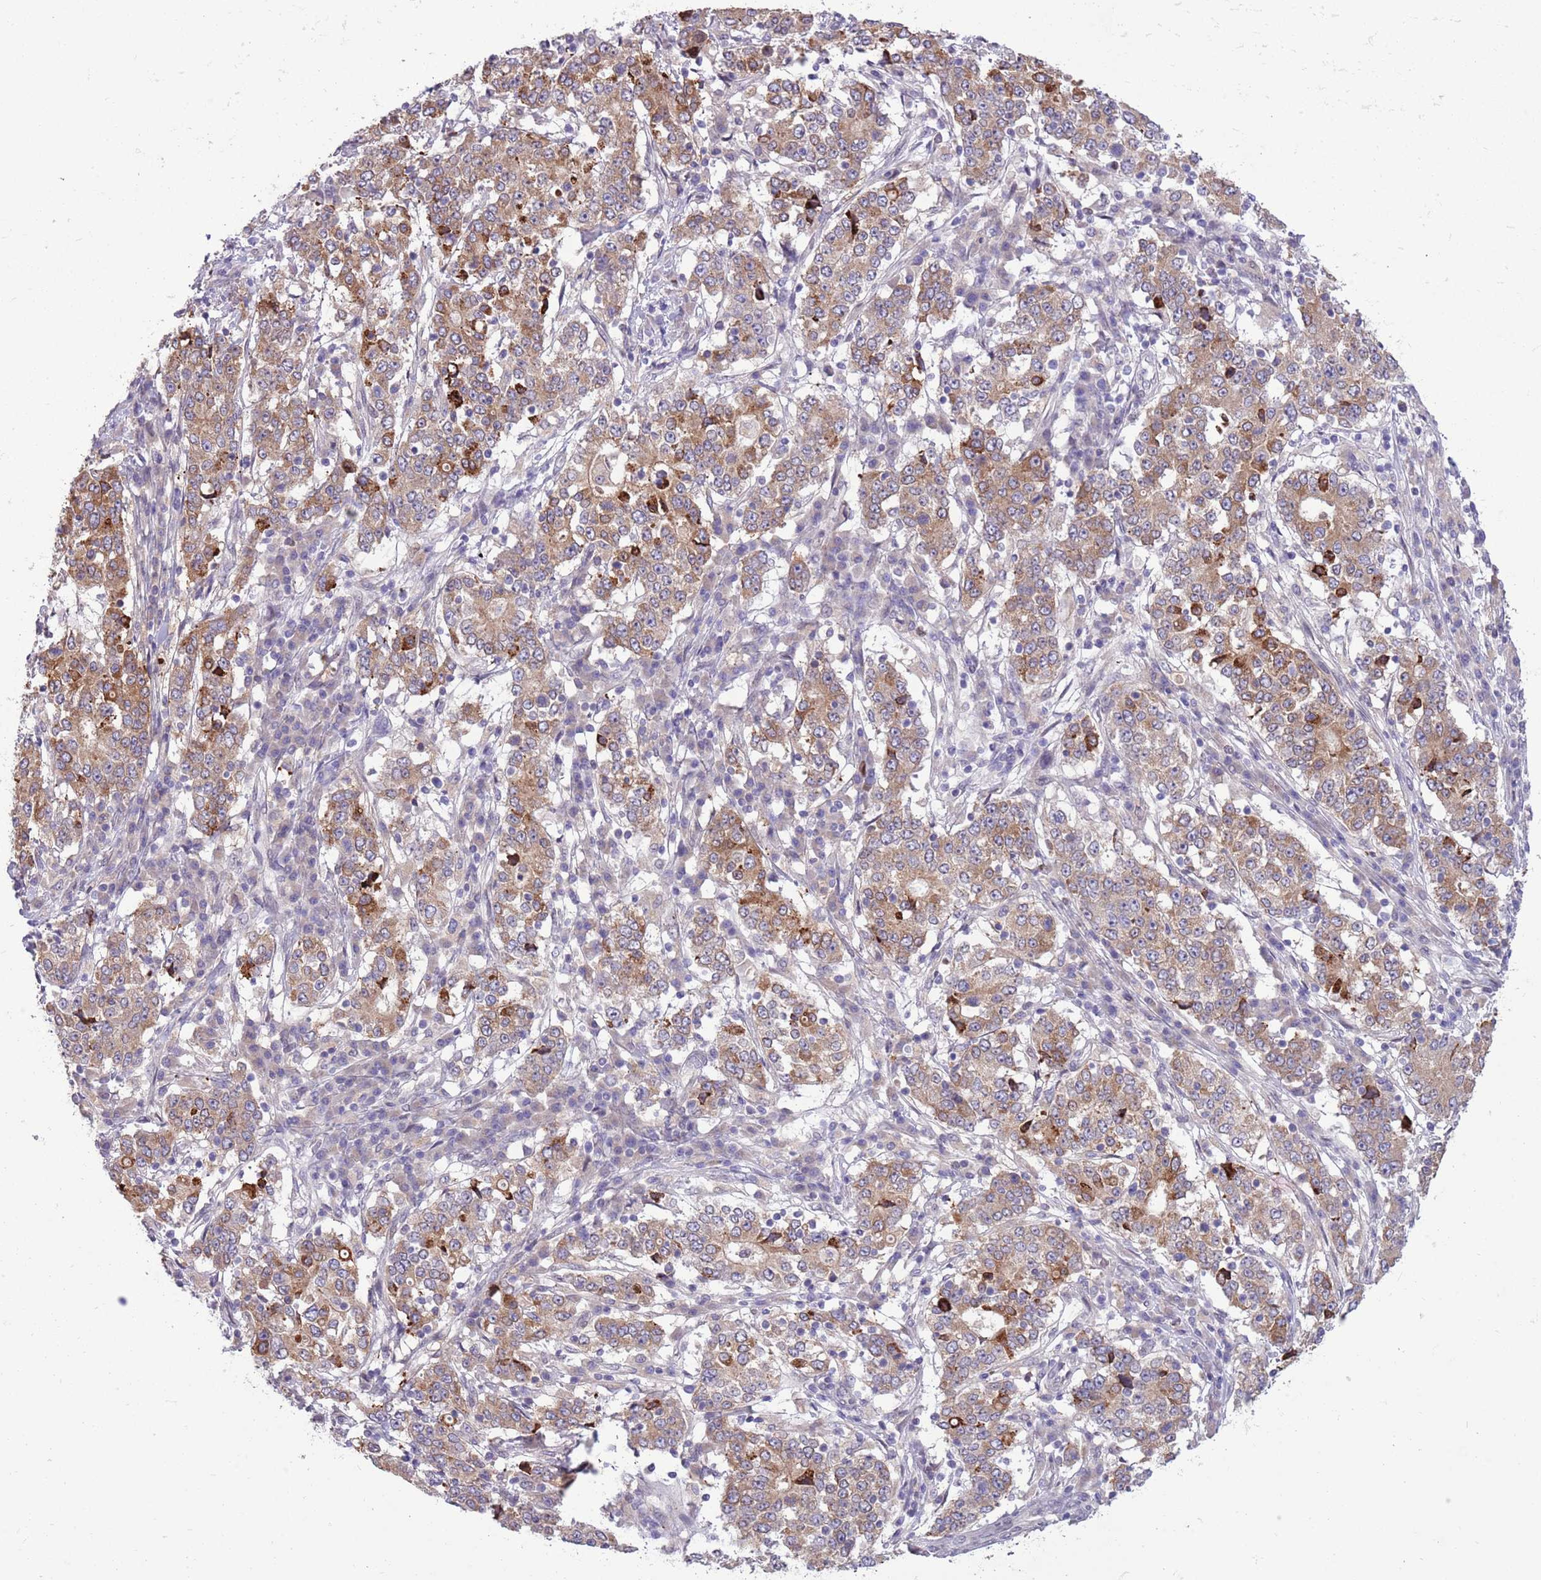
{"staining": {"intensity": "moderate", "quantity": ">75%", "location": "cytoplasmic/membranous"}, "tissue": "stomach cancer", "cell_type": "Tumor cells", "image_type": "cancer", "snomed": [{"axis": "morphology", "description": "Adenocarcinoma, NOS"}, {"axis": "topography", "description": "Stomach"}], "caption": "Immunohistochemistry of adenocarcinoma (stomach) displays medium levels of moderate cytoplasmic/membranous staining in about >75% of tumor cells.", "gene": "CCND2", "patient": {"sex": "male", "age": 59}}